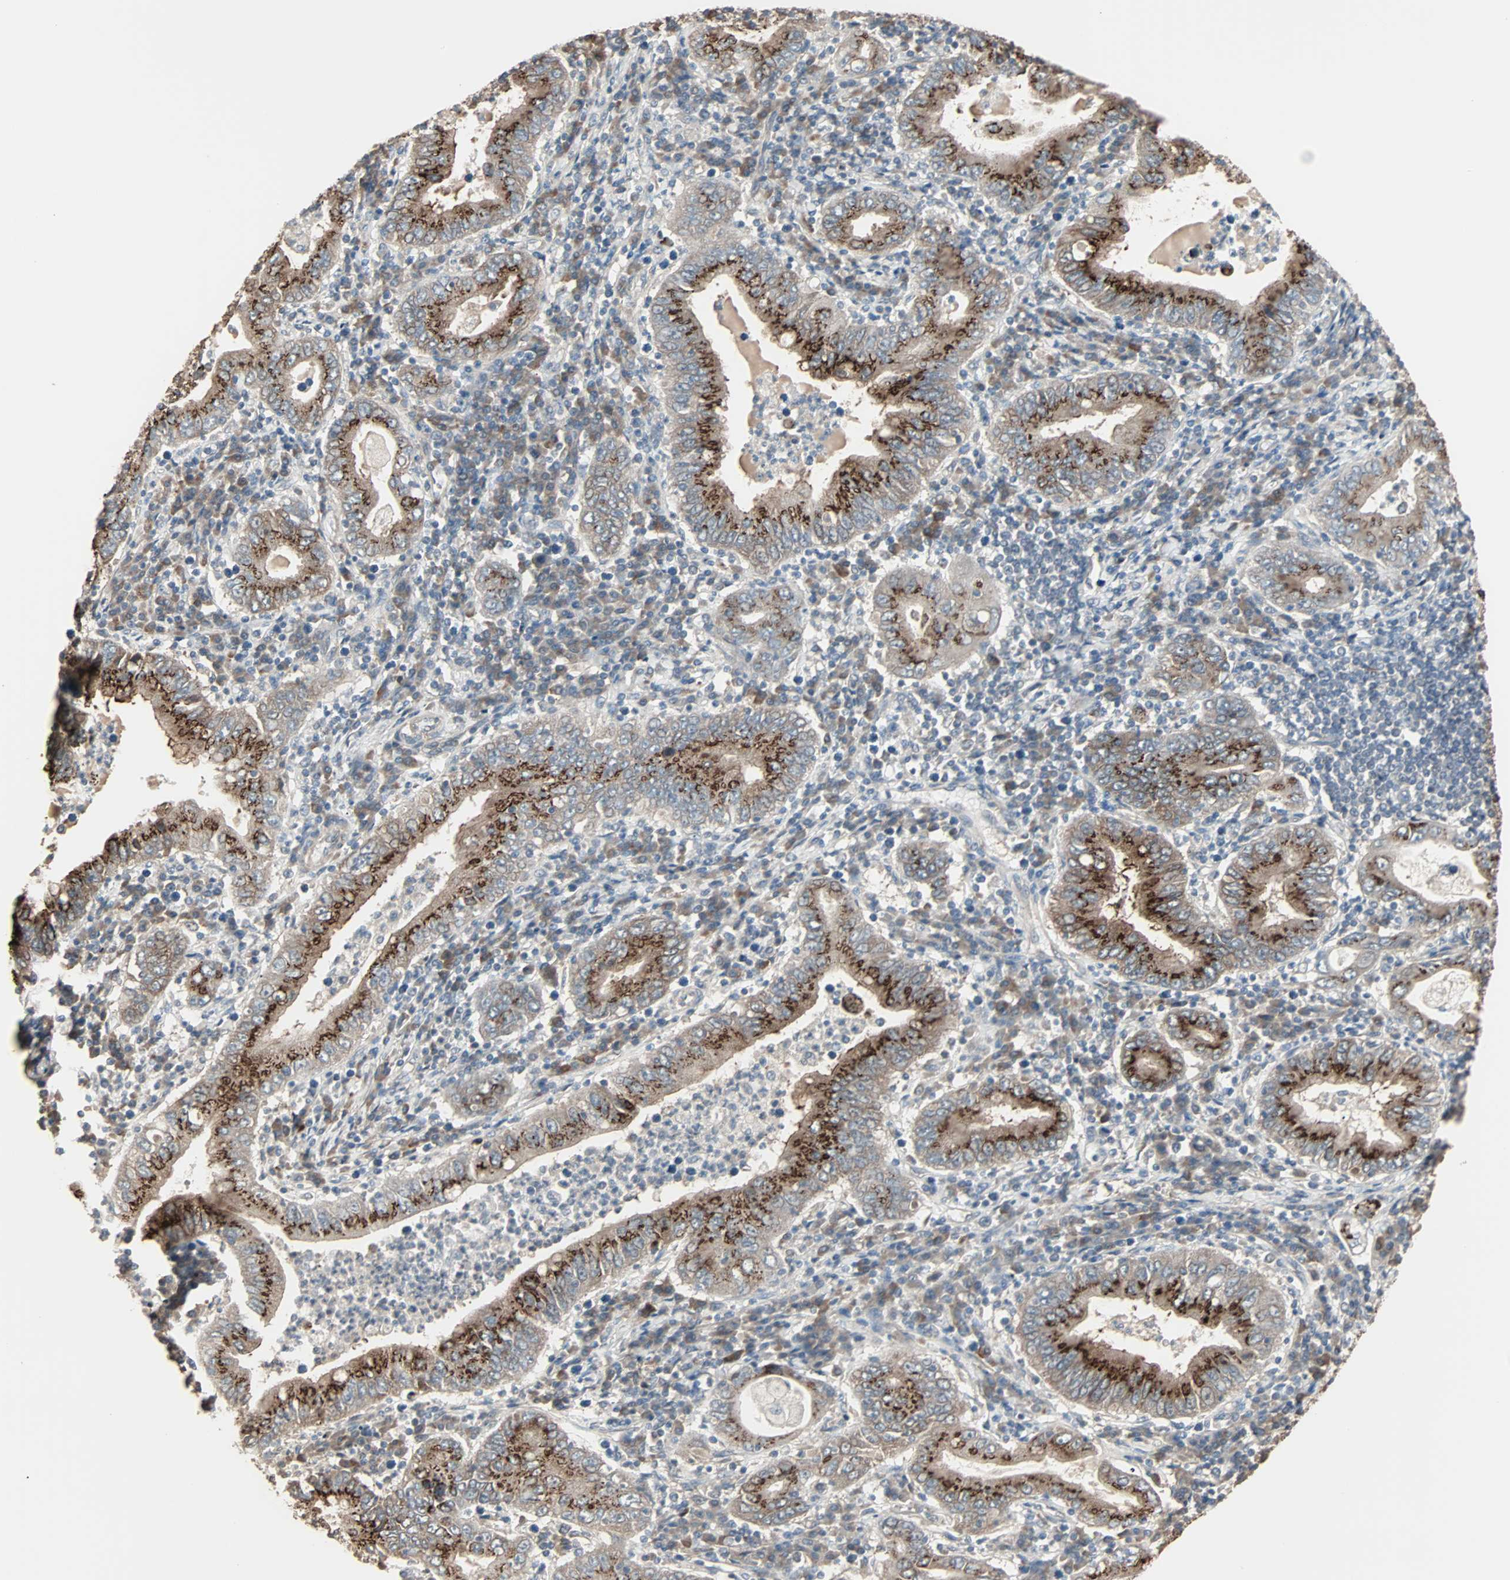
{"staining": {"intensity": "strong", "quantity": ">75%", "location": "cytoplasmic/membranous"}, "tissue": "stomach cancer", "cell_type": "Tumor cells", "image_type": "cancer", "snomed": [{"axis": "morphology", "description": "Normal tissue, NOS"}, {"axis": "morphology", "description": "Adenocarcinoma, NOS"}, {"axis": "topography", "description": "Esophagus"}, {"axis": "topography", "description": "Stomach, upper"}, {"axis": "topography", "description": "Peripheral nerve tissue"}], "caption": "This photomicrograph demonstrates stomach adenocarcinoma stained with IHC to label a protein in brown. The cytoplasmic/membranous of tumor cells show strong positivity for the protein. Nuclei are counter-stained blue.", "gene": "GALNT3", "patient": {"sex": "male", "age": 62}}